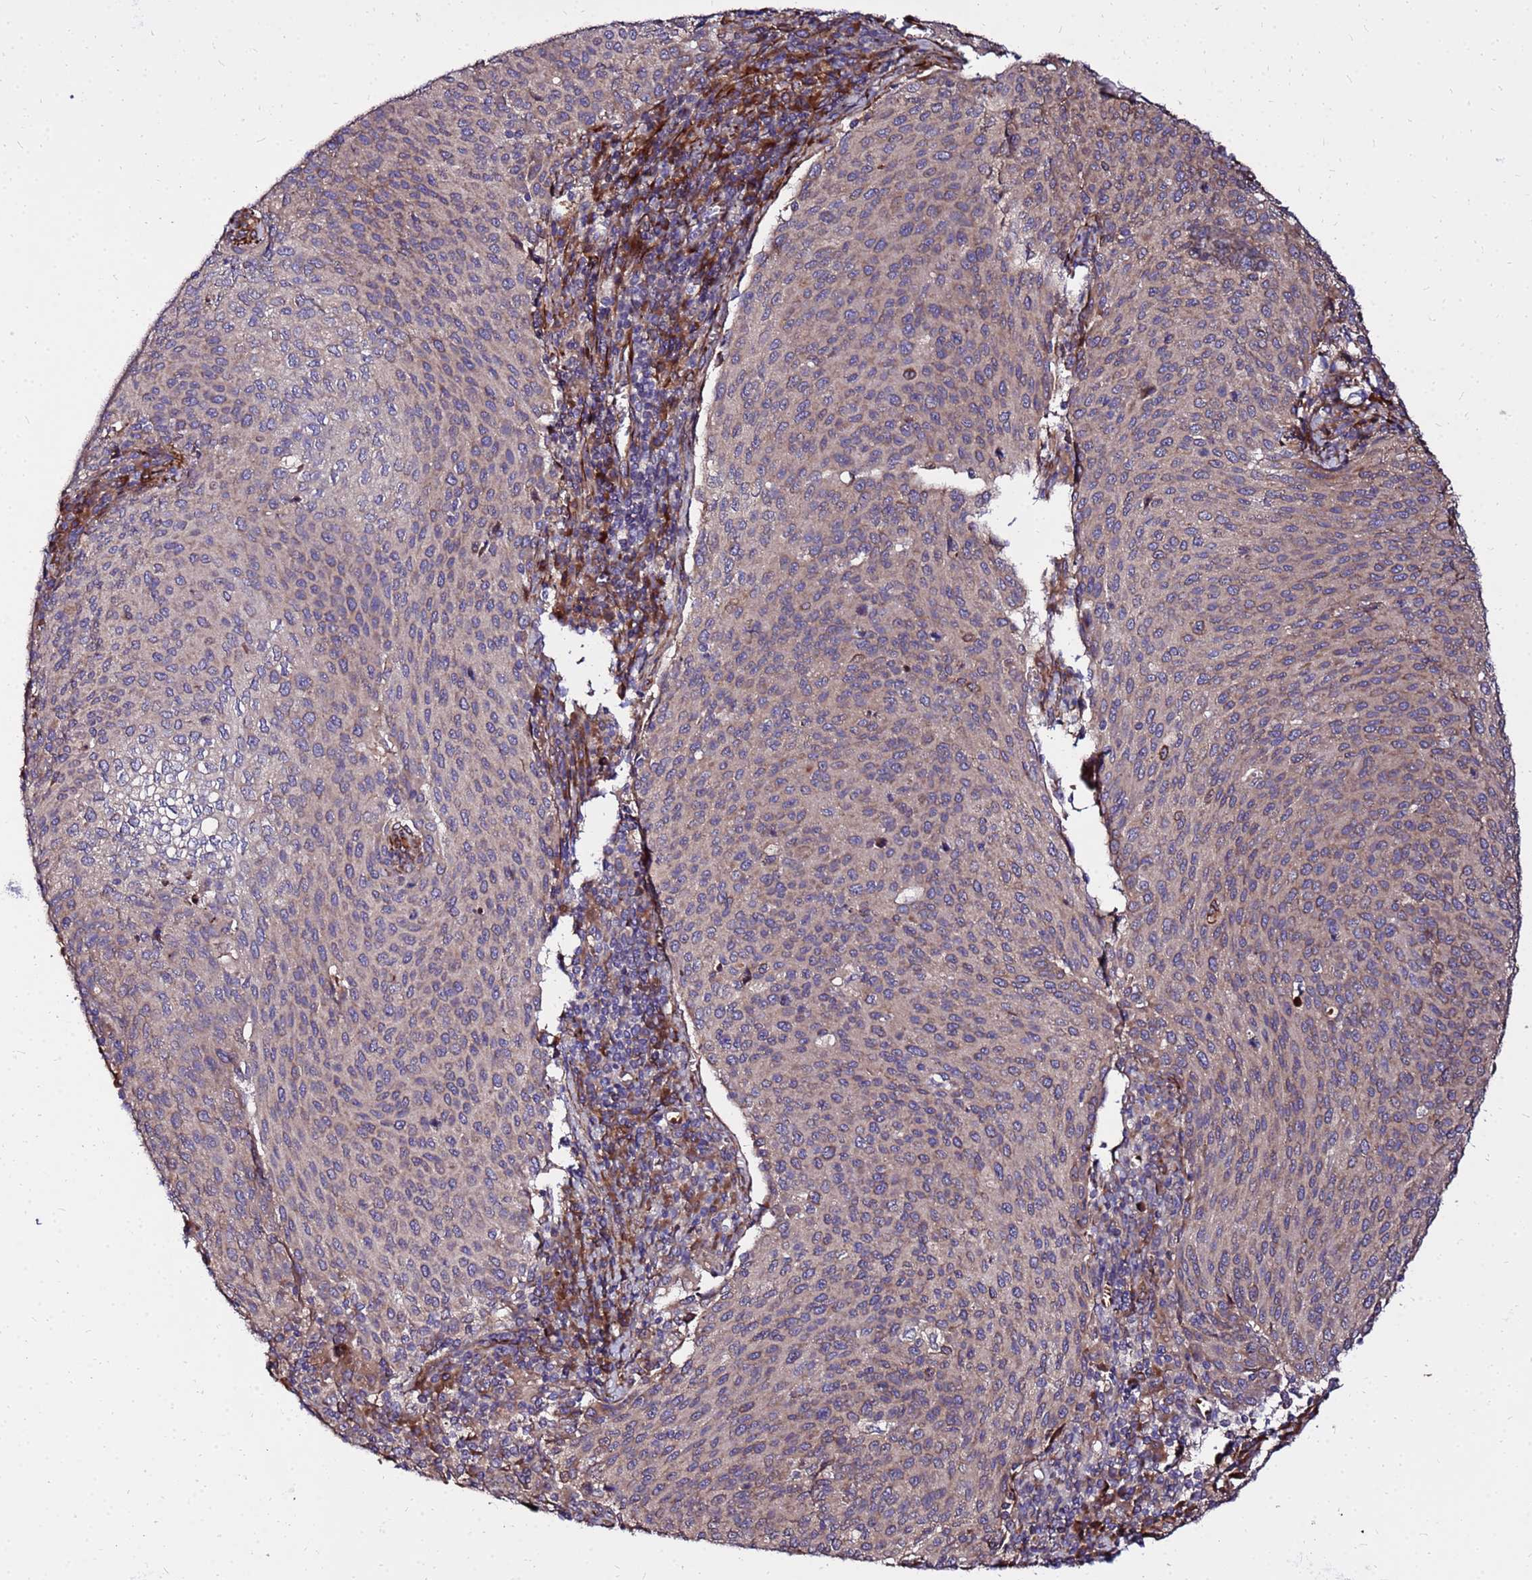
{"staining": {"intensity": "weak", "quantity": "25%-75%", "location": "cytoplasmic/membranous"}, "tissue": "cervical cancer", "cell_type": "Tumor cells", "image_type": "cancer", "snomed": [{"axis": "morphology", "description": "Squamous cell carcinoma, NOS"}, {"axis": "topography", "description": "Cervix"}], "caption": "Cervical cancer (squamous cell carcinoma) stained with a protein marker displays weak staining in tumor cells.", "gene": "WWC2", "patient": {"sex": "female", "age": 46}}